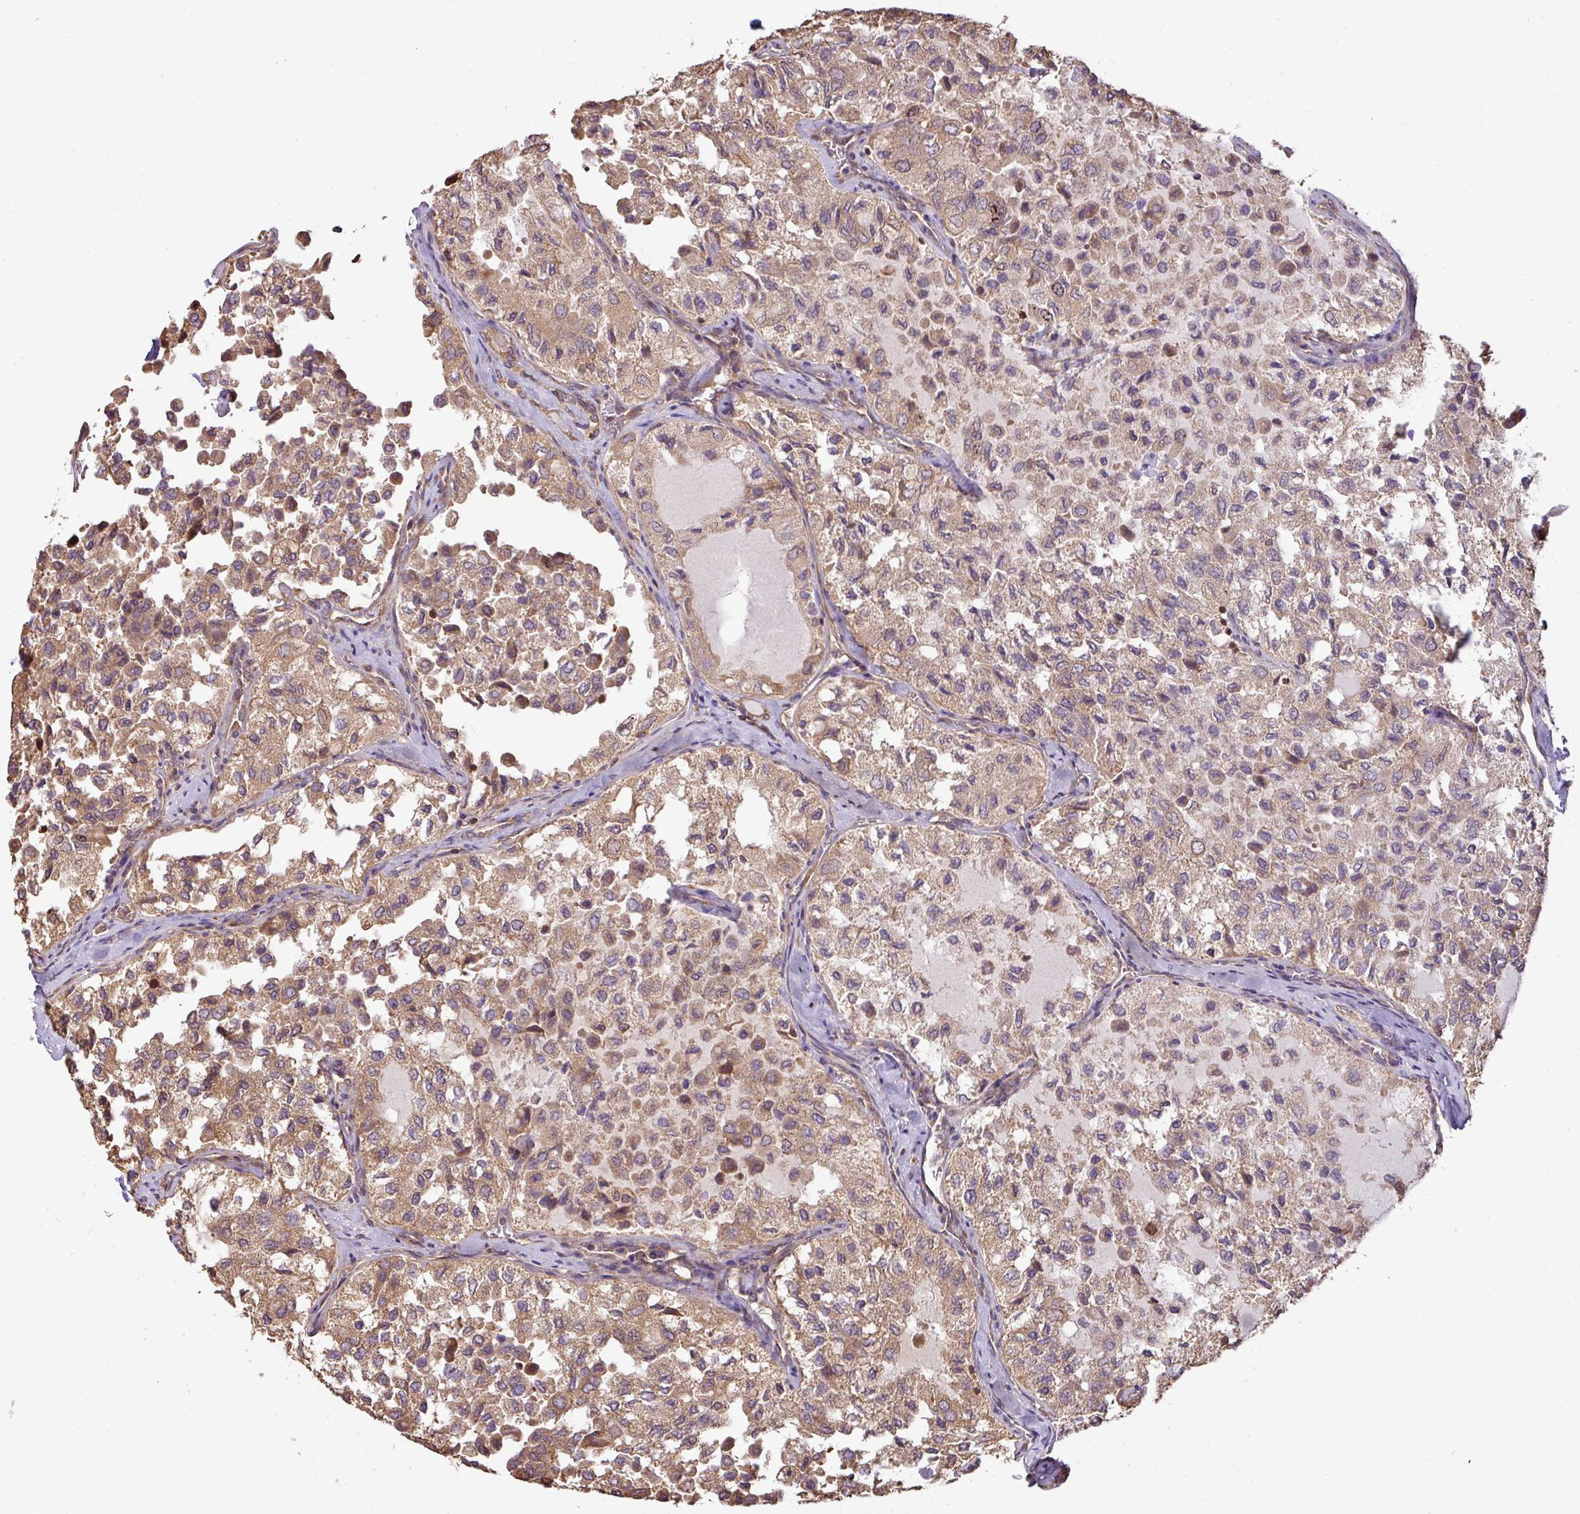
{"staining": {"intensity": "moderate", "quantity": ">75%", "location": "cytoplasmic/membranous"}, "tissue": "thyroid cancer", "cell_type": "Tumor cells", "image_type": "cancer", "snomed": [{"axis": "morphology", "description": "Follicular adenoma carcinoma, NOS"}, {"axis": "topography", "description": "Thyroid gland"}], "caption": "Follicular adenoma carcinoma (thyroid) stained with a brown dye exhibits moderate cytoplasmic/membranous positive positivity in about >75% of tumor cells.", "gene": "VENTX", "patient": {"sex": "male", "age": 75}}